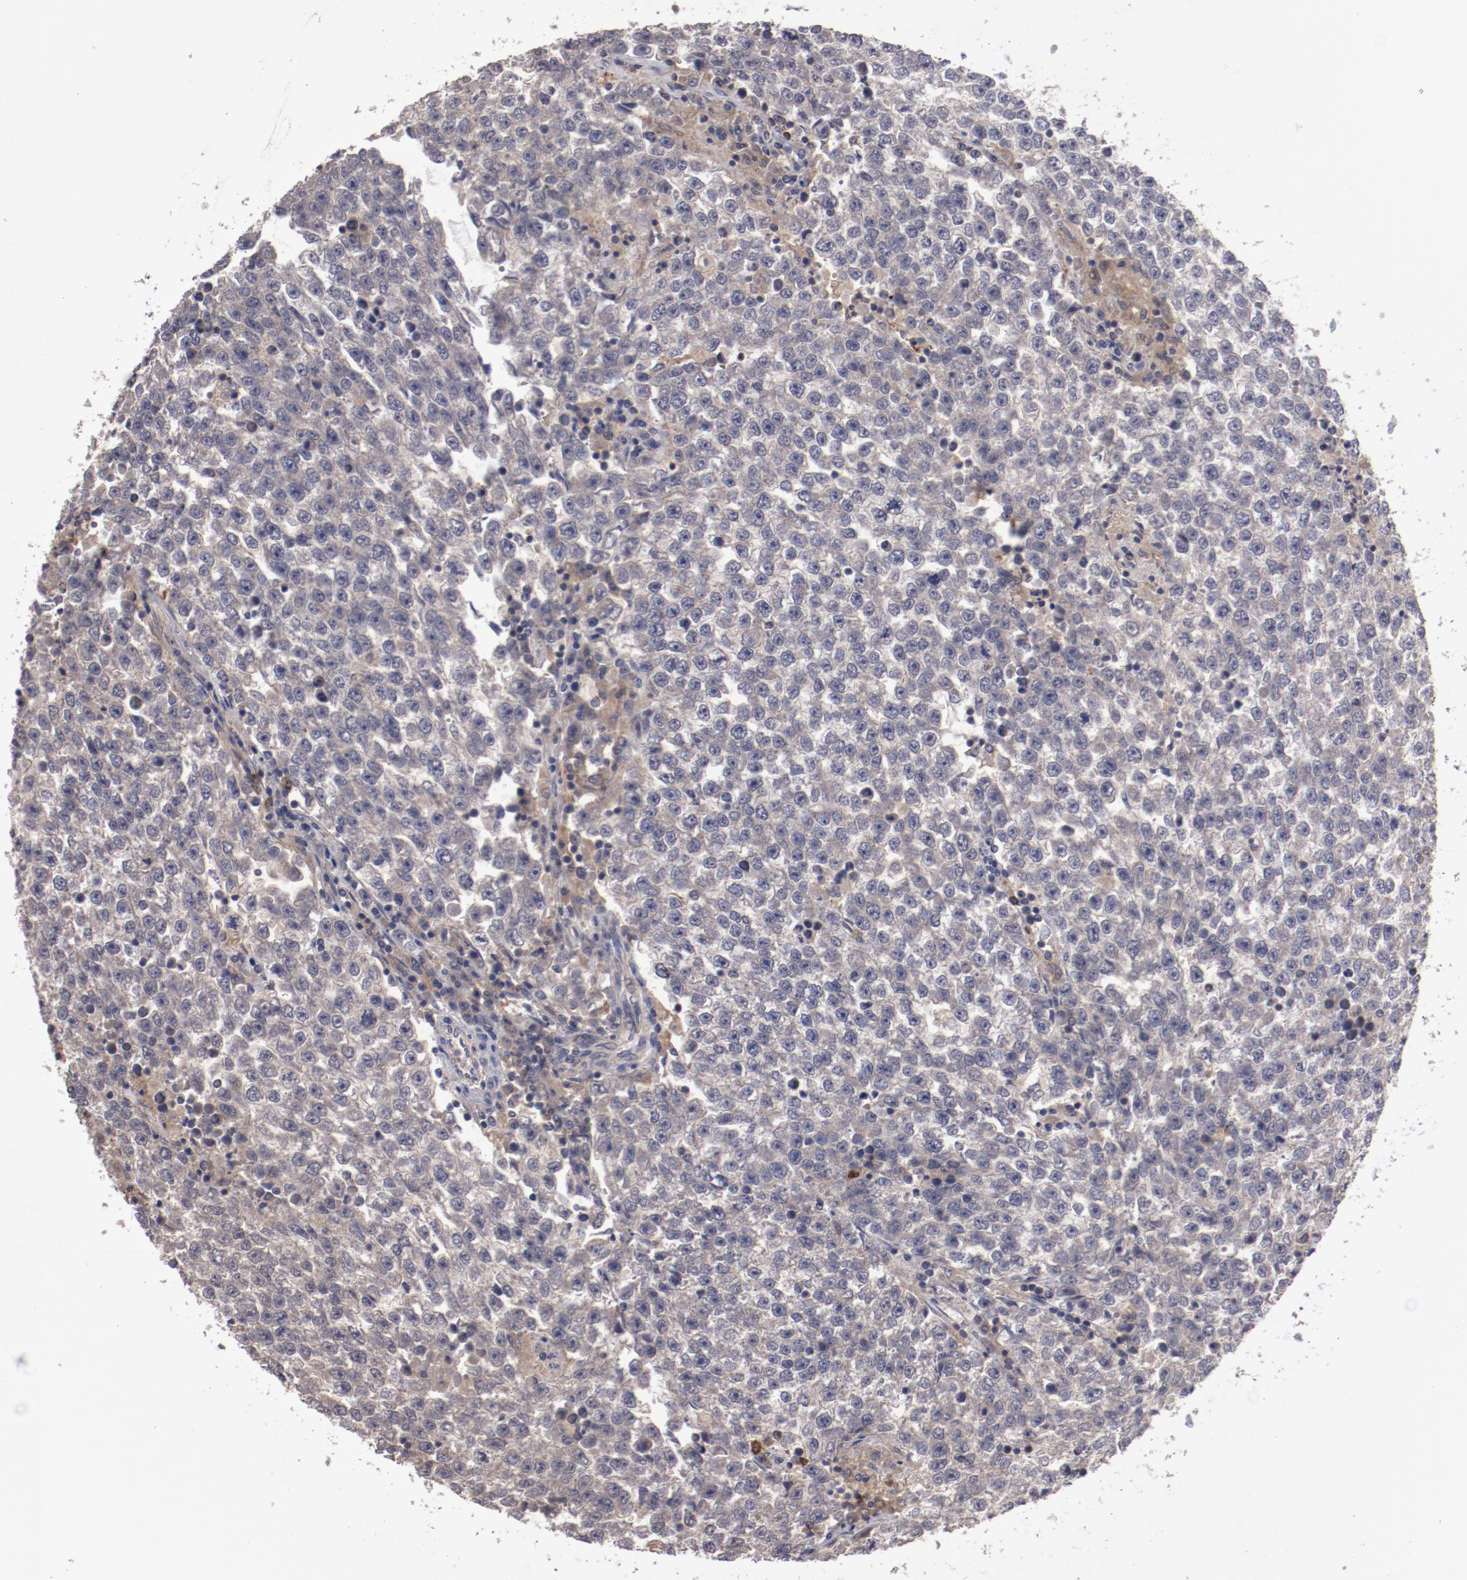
{"staining": {"intensity": "weak", "quantity": ">75%", "location": "cytoplasmic/membranous"}, "tissue": "testis cancer", "cell_type": "Tumor cells", "image_type": "cancer", "snomed": [{"axis": "morphology", "description": "Seminoma, NOS"}, {"axis": "topography", "description": "Testis"}], "caption": "Approximately >75% of tumor cells in testis cancer (seminoma) show weak cytoplasmic/membranous protein positivity as visualized by brown immunohistochemical staining.", "gene": "LRRC75B", "patient": {"sex": "male", "age": 36}}